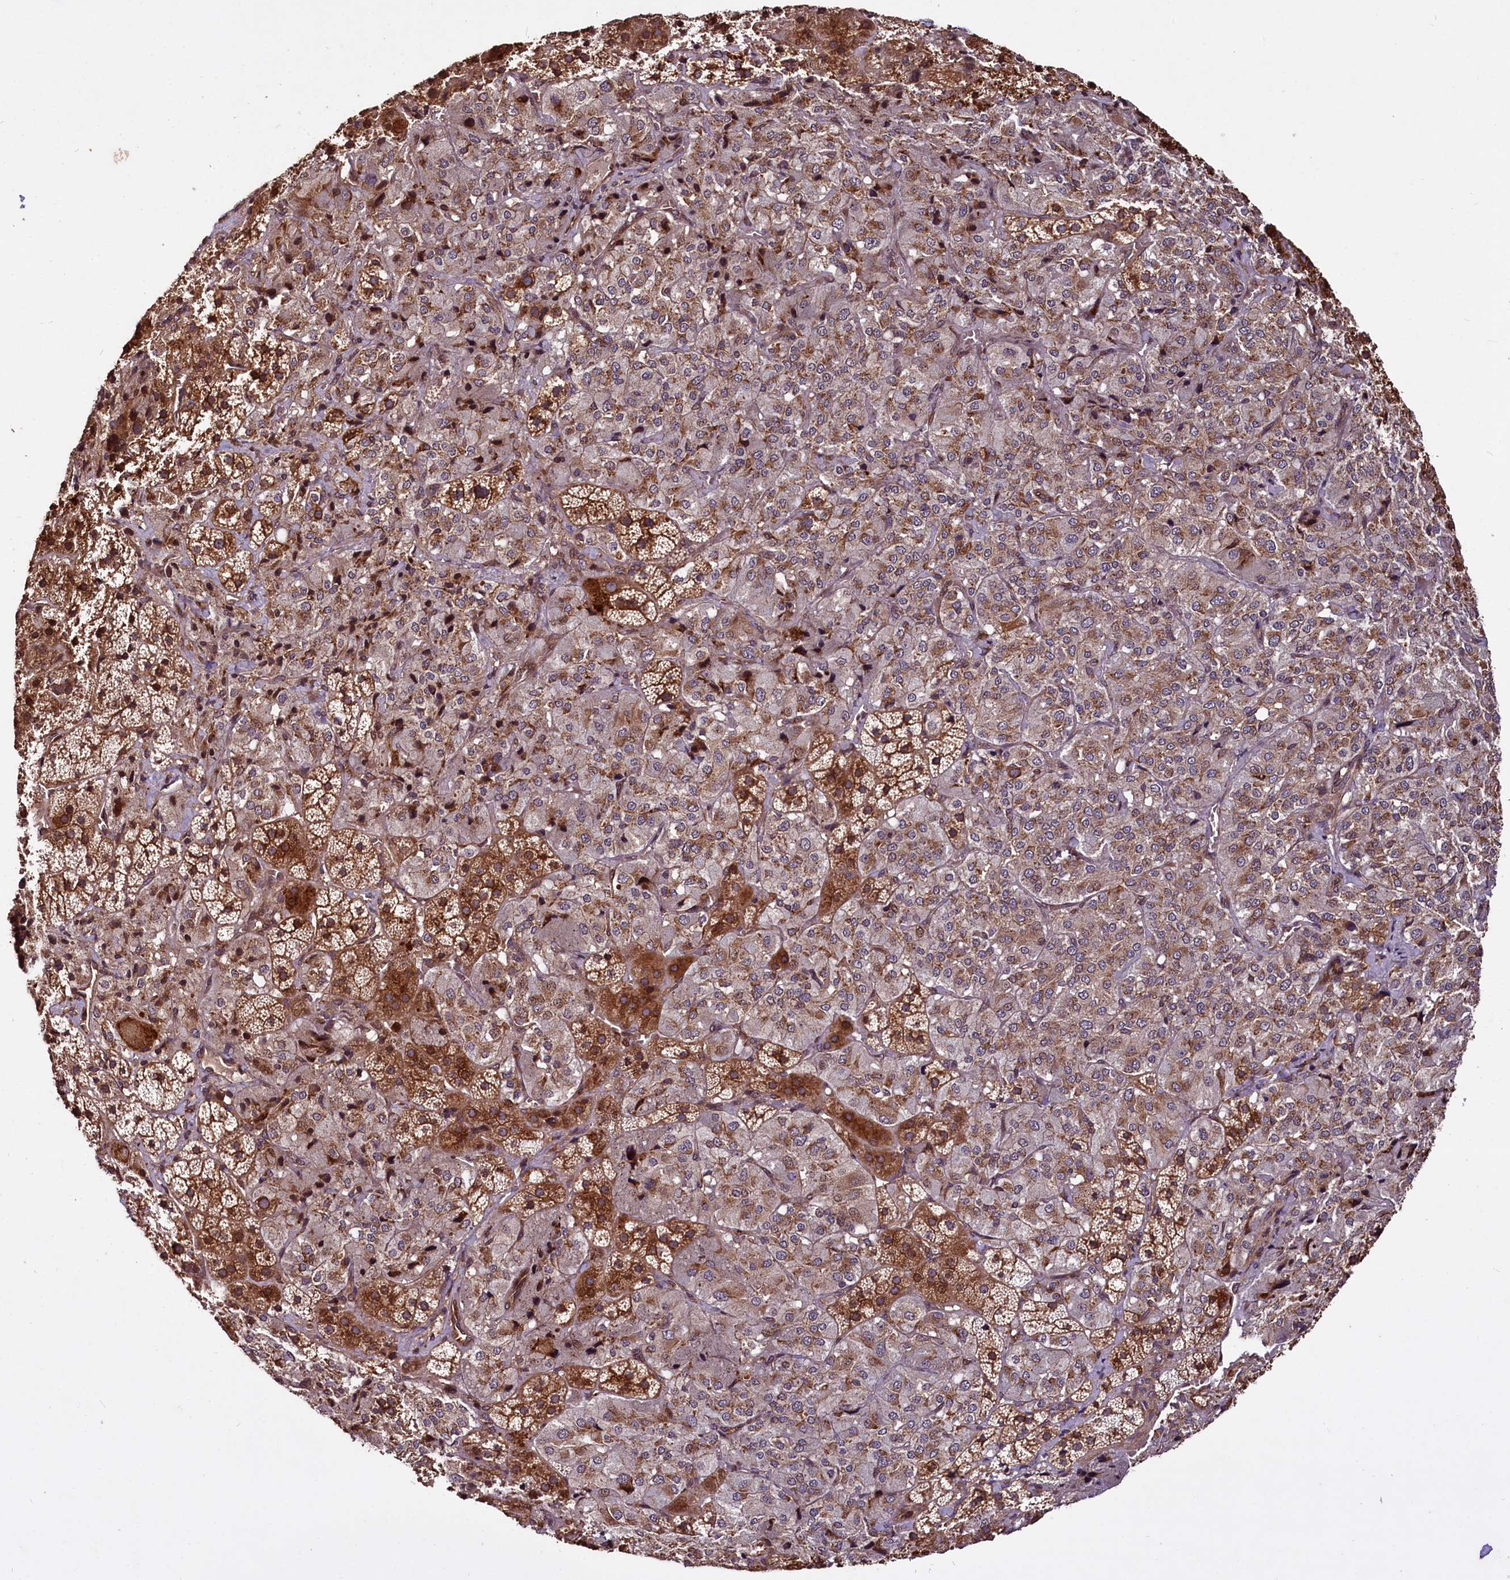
{"staining": {"intensity": "strong", "quantity": ">75%", "location": "cytoplasmic/membranous,nuclear"}, "tissue": "adrenal gland", "cell_type": "Glandular cells", "image_type": "normal", "snomed": [{"axis": "morphology", "description": "Normal tissue, NOS"}, {"axis": "topography", "description": "Adrenal gland"}], "caption": "Glandular cells reveal strong cytoplasmic/membranous,nuclear expression in approximately >75% of cells in unremarkable adrenal gland.", "gene": "DCP1B", "patient": {"sex": "female", "age": 44}}